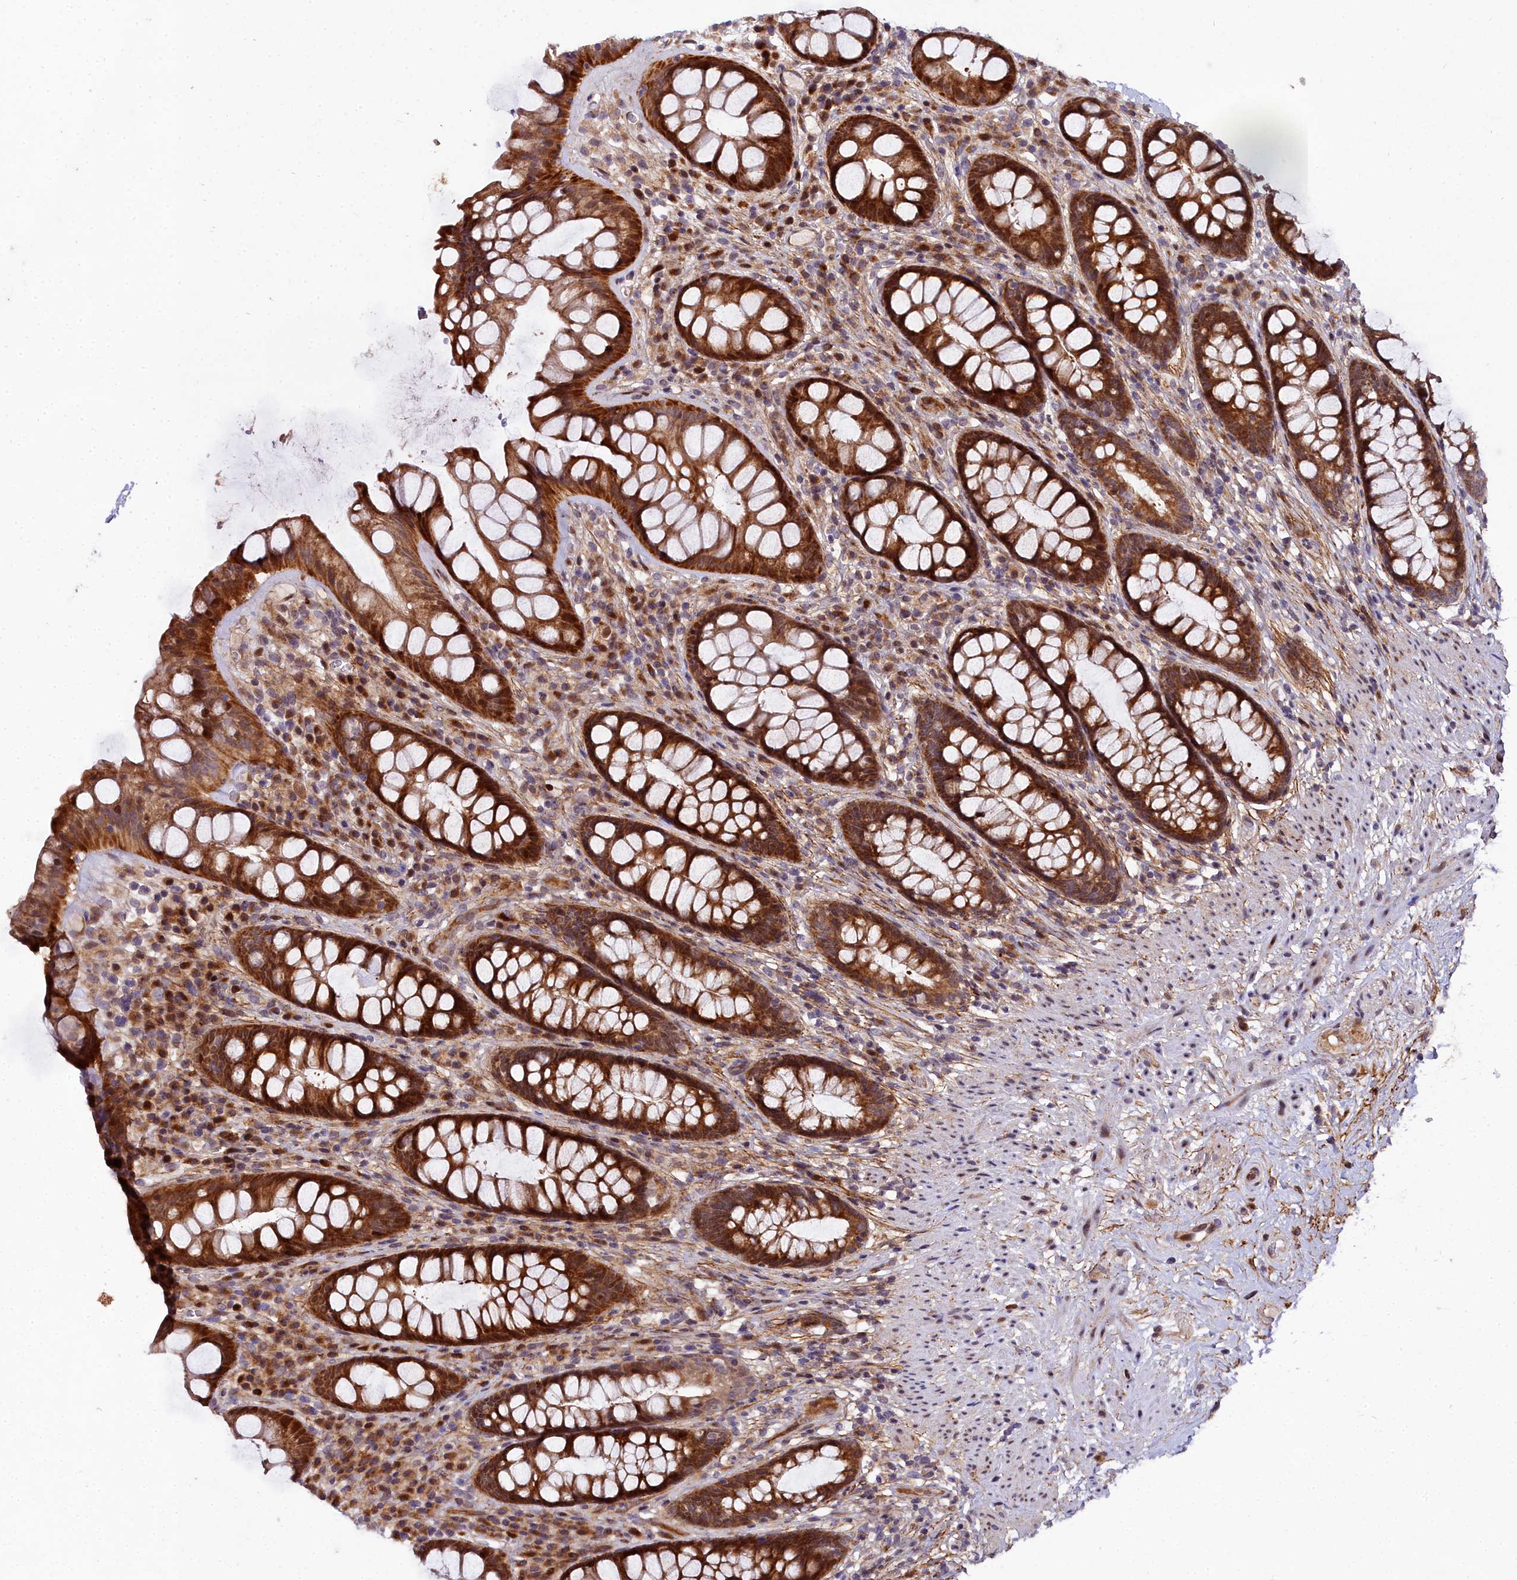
{"staining": {"intensity": "strong", "quantity": ">75%", "location": "cytoplasmic/membranous"}, "tissue": "rectum", "cell_type": "Glandular cells", "image_type": "normal", "snomed": [{"axis": "morphology", "description": "Normal tissue, NOS"}, {"axis": "topography", "description": "Rectum"}], "caption": "Protein expression analysis of normal human rectum reveals strong cytoplasmic/membranous staining in approximately >75% of glandular cells. The staining was performed using DAB (3,3'-diaminobenzidine), with brown indicating positive protein expression. Nuclei are stained blue with hematoxylin.", "gene": "MRPS11", "patient": {"sex": "male", "age": 74}}